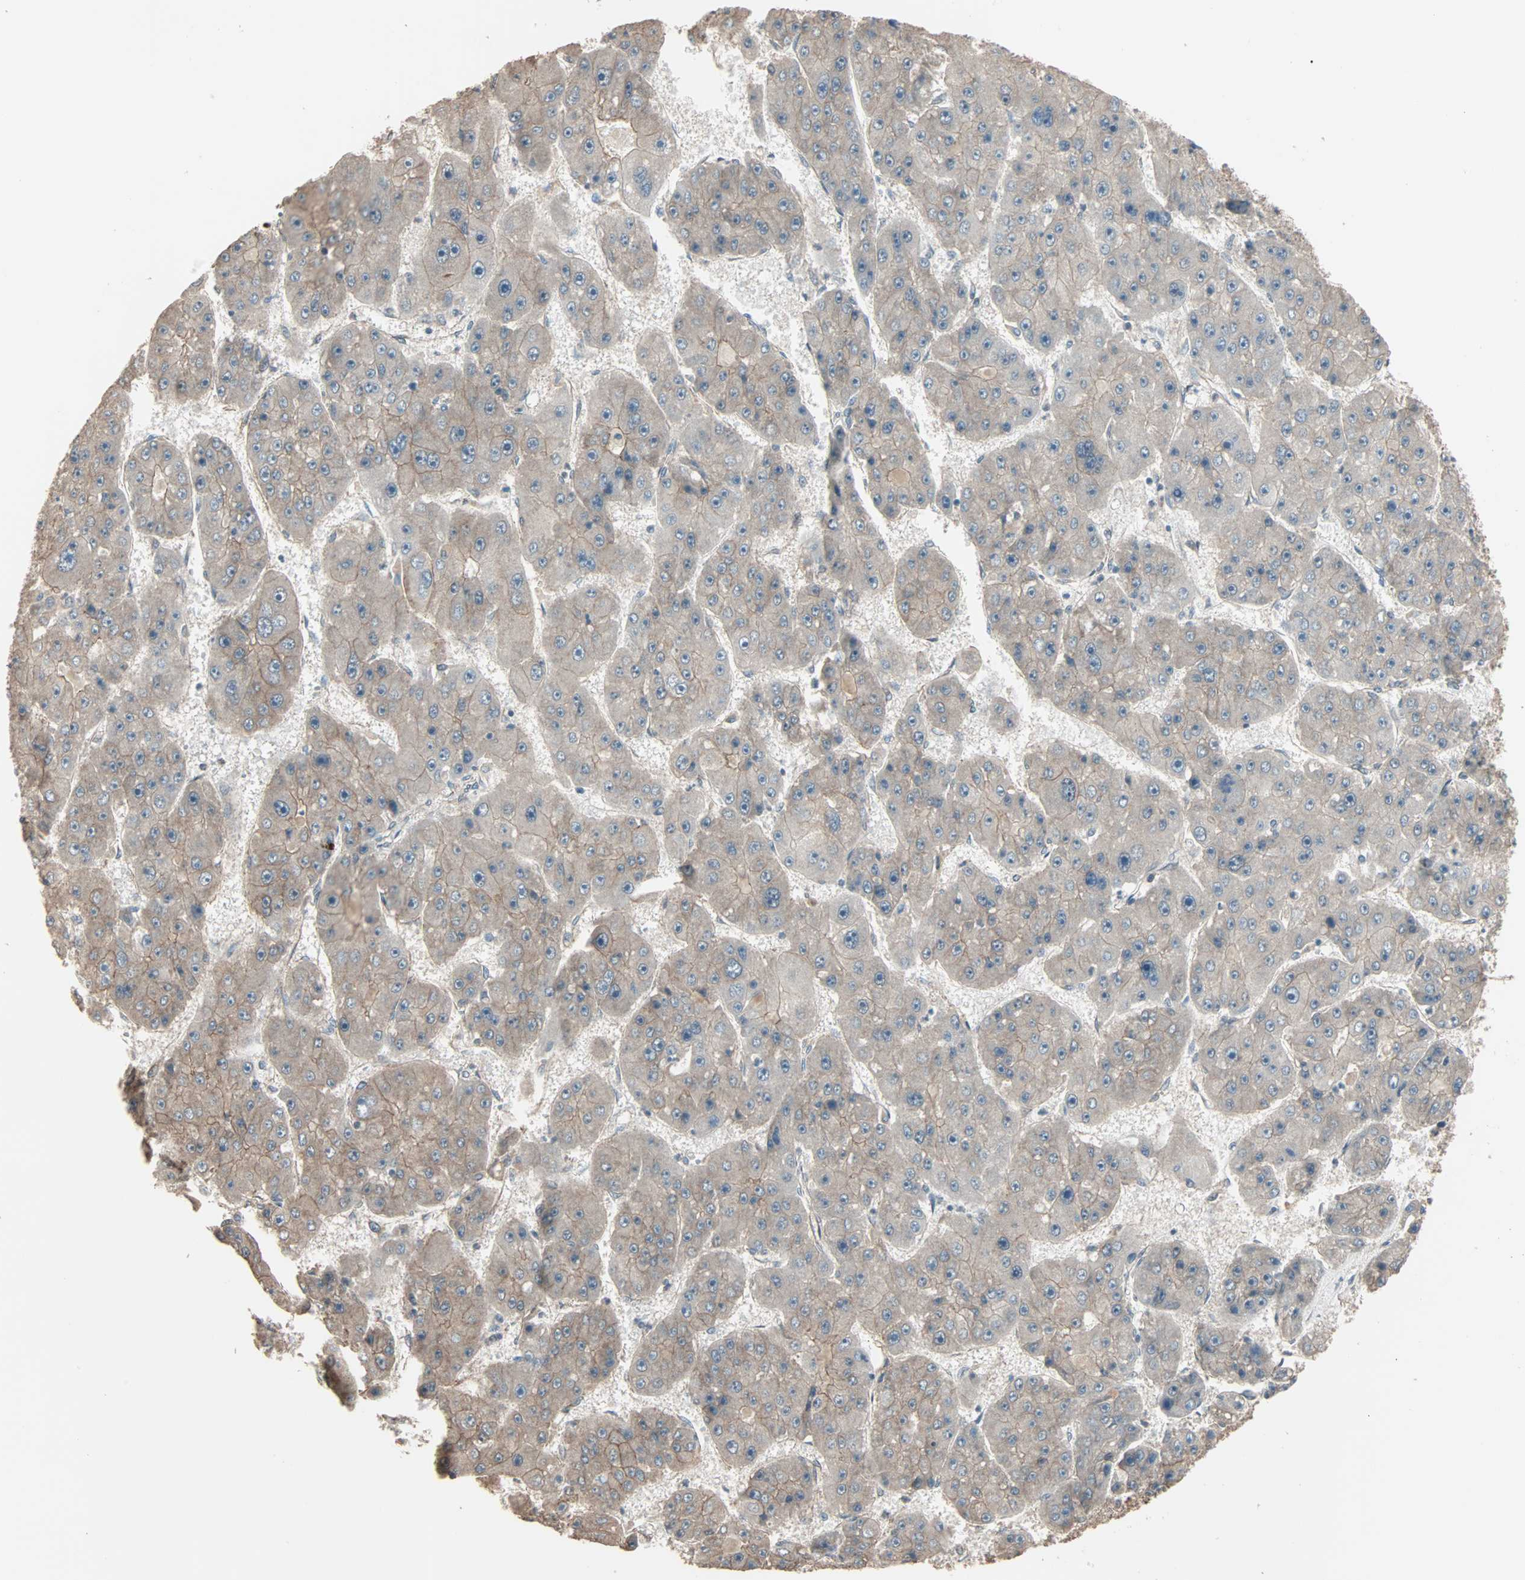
{"staining": {"intensity": "weak", "quantity": ">75%", "location": "cytoplasmic/membranous"}, "tissue": "liver cancer", "cell_type": "Tumor cells", "image_type": "cancer", "snomed": [{"axis": "morphology", "description": "Carcinoma, Hepatocellular, NOS"}, {"axis": "topography", "description": "Liver"}], "caption": "Tumor cells reveal weak cytoplasmic/membranous positivity in approximately >75% of cells in liver cancer (hepatocellular carcinoma). The staining is performed using DAB (3,3'-diaminobenzidine) brown chromogen to label protein expression. The nuclei are counter-stained blue using hematoxylin.", "gene": "GALNT3", "patient": {"sex": "female", "age": 61}}